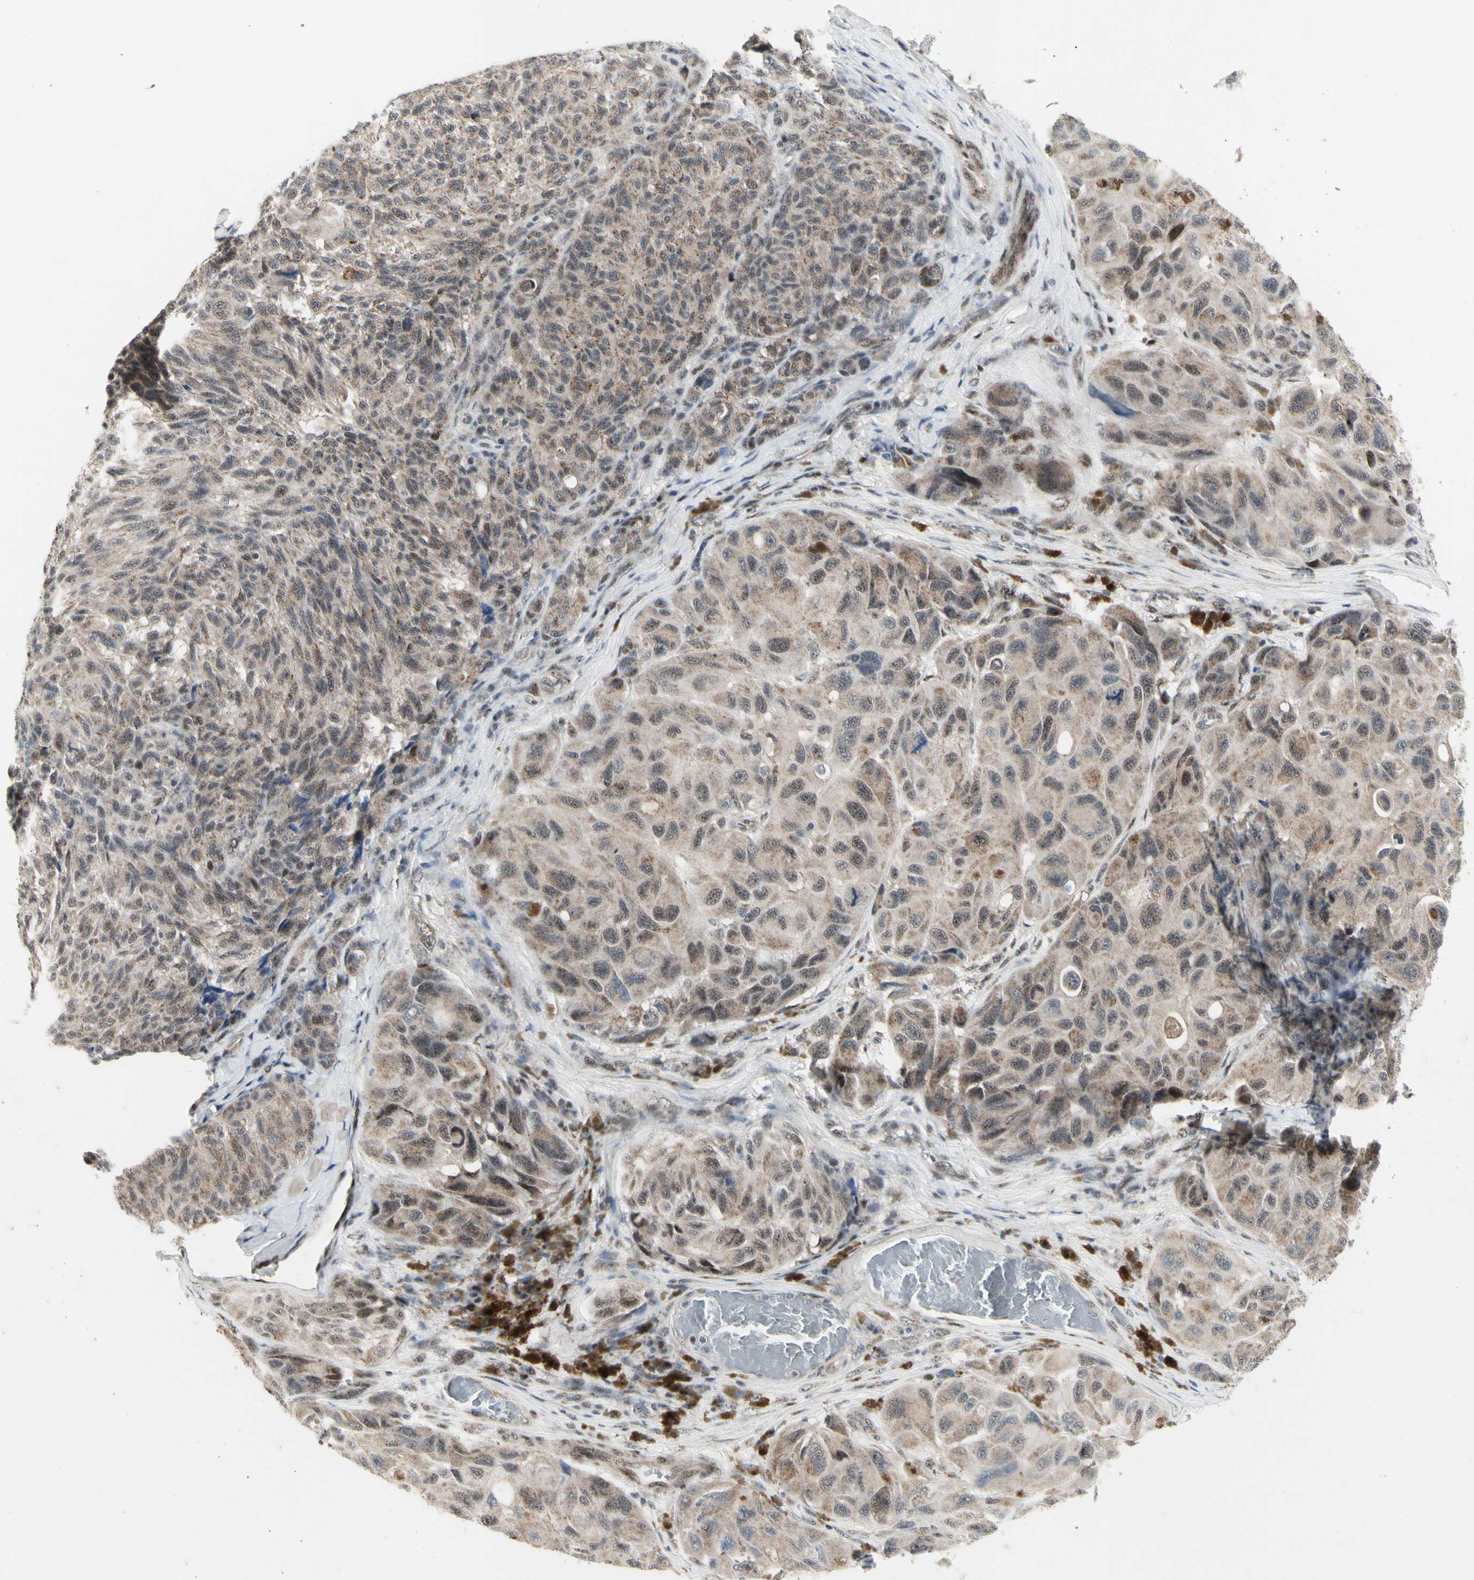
{"staining": {"intensity": "weak", "quantity": ">75%", "location": "cytoplasmic/membranous,nuclear"}, "tissue": "melanoma", "cell_type": "Tumor cells", "image_type": "cancer", "snomed": [{"axis": "morphology", "description": "Malignant melanoma, NOS"}, {"axis": "topography", "description": "Skin"}], "caption": "Tumor cells exhibit low levels of weak cytoplasmic/membranous and nuclear positivity in approximately >75% of cells in human melanoma.", "gene": "DHRS7B", "patient": {"sex": "female", "age": 73}}